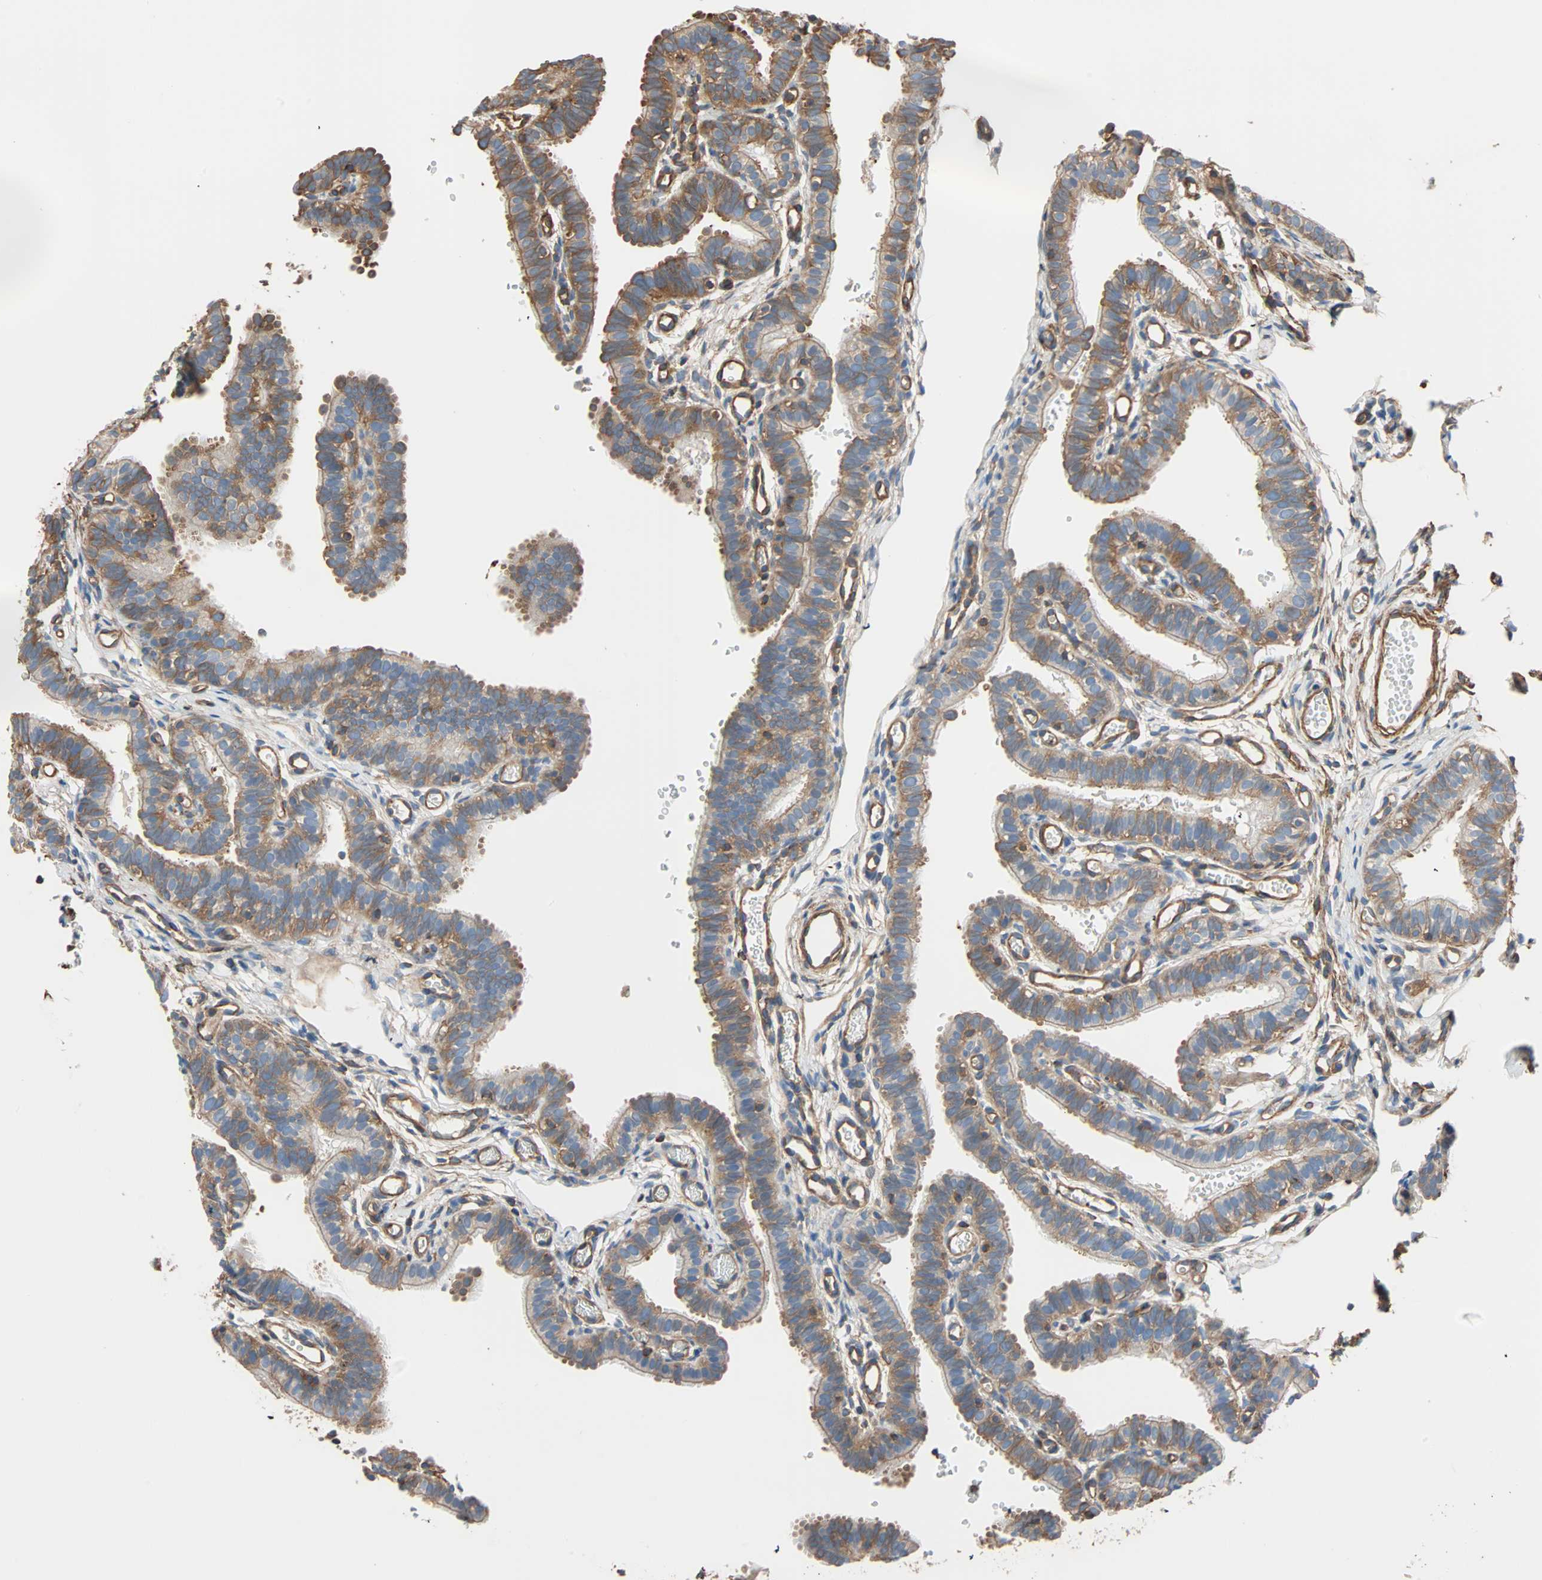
{"staining": {"intensity": "moderate", "quantity": ">75%", "location": "cytoplasmic/membranous"}, "tissue": "fallopian tube", "cell_type": "Glandular cells", "image_type": "normal", "snomed": [{"axis": "morphology", "description": "Normal tissue, NOS"}, {"axis": "topography", "description": "Fallopian tube"}, {"axis": "topography", "description": "Placenta"}], "caption": "Protein expression analysis of normal fallopian tube displays moderate cytoplasmic/membranous positivity in approximately >75% of glandular cells.", "gene": "GALNT10", "patient": {"sex": "female", "age": 34}}